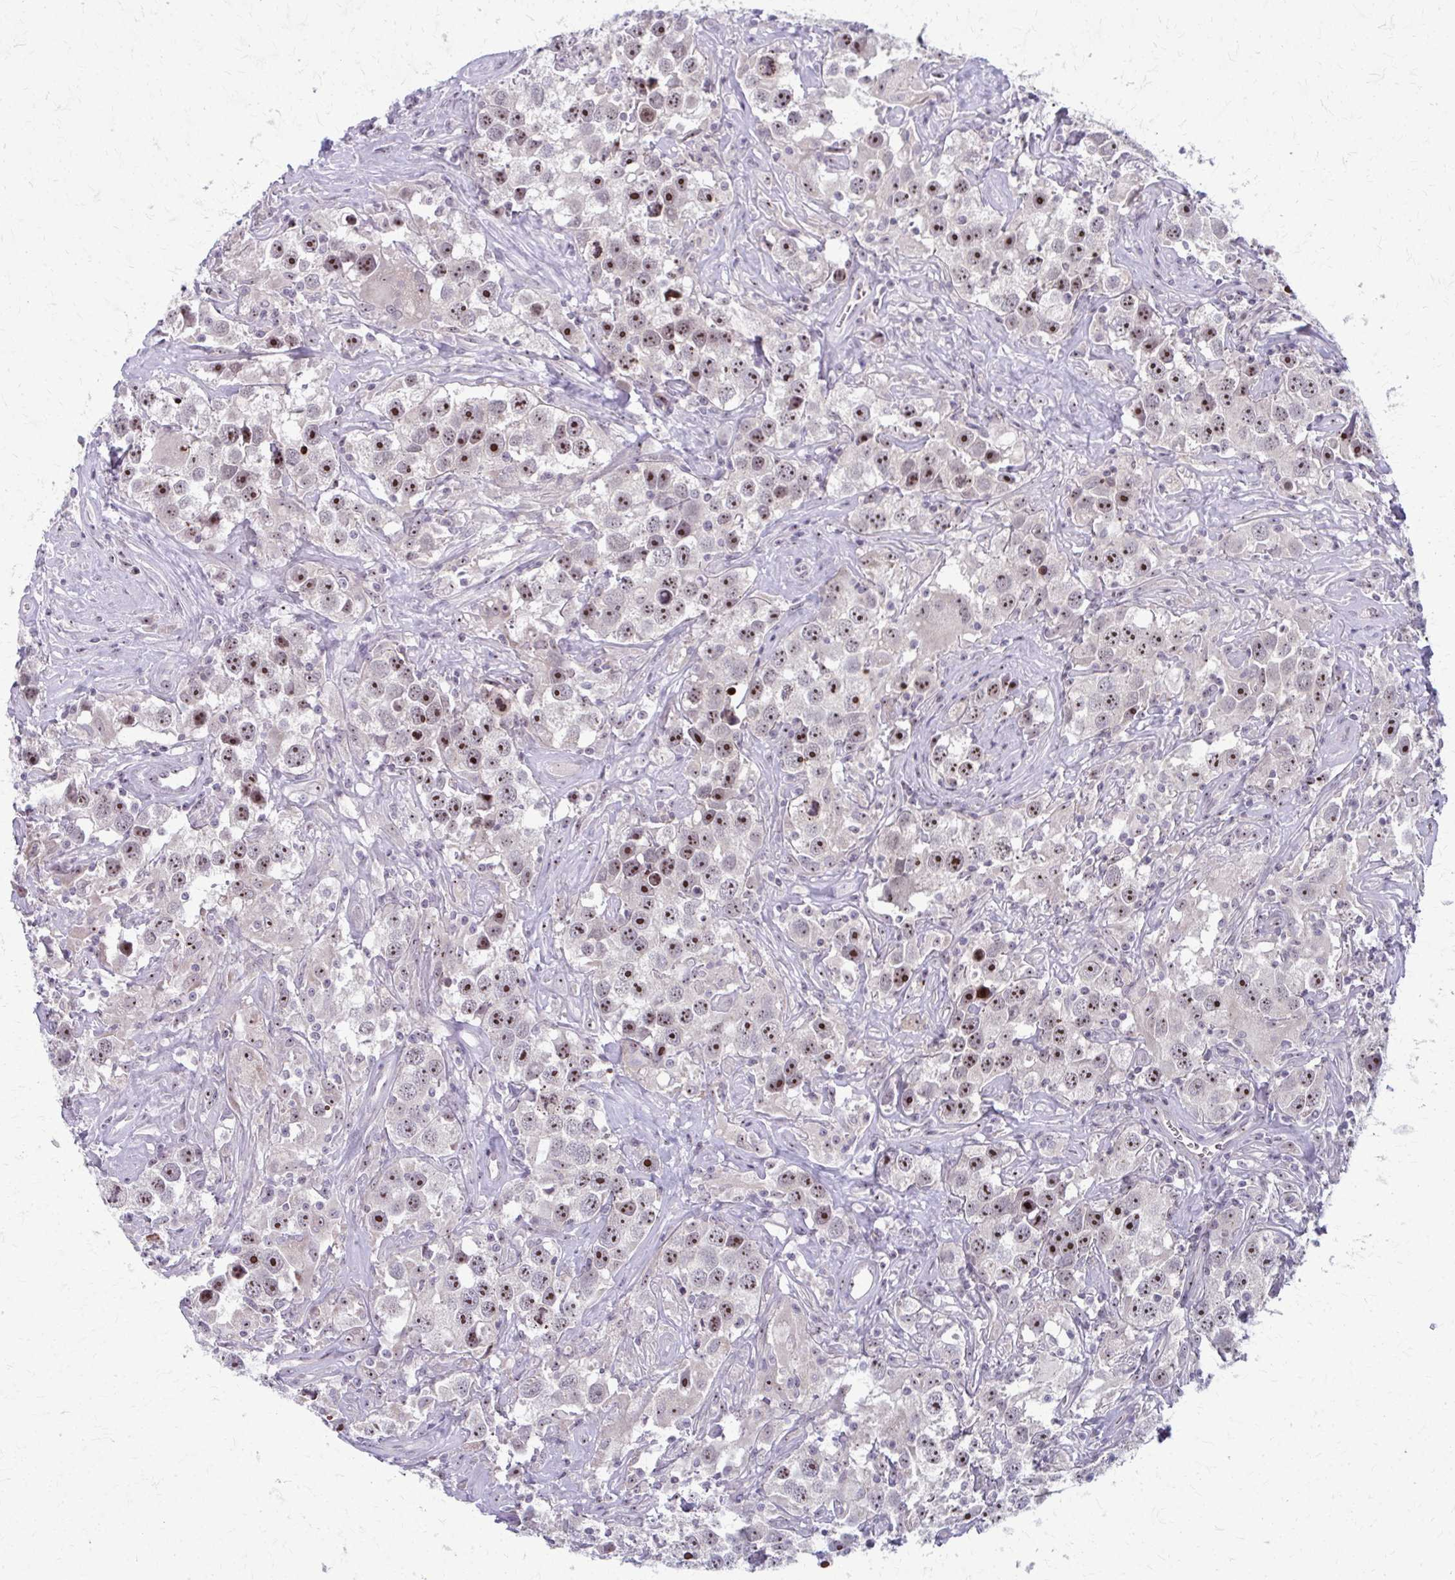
{"staining": {"intensity": "strong", "quantity": "25%-75%", "location": "nuclear"}, "tissue": "testis cancer", "cell_type": "Tumor cells", "image_type": "cancer", "snomed": [{"axis": "morphology", "description": "Seminoma, NOS"}, {"axis": "topography", "description": "Testis"}], "caption": "Immunohistochemistry (IHC) of testis seminoma shows high levels of strong nuclear expression in about 25%-75% of tumor cells.", "gene": "NUDT16", "patient": {"sex": "male", "age": 49}}